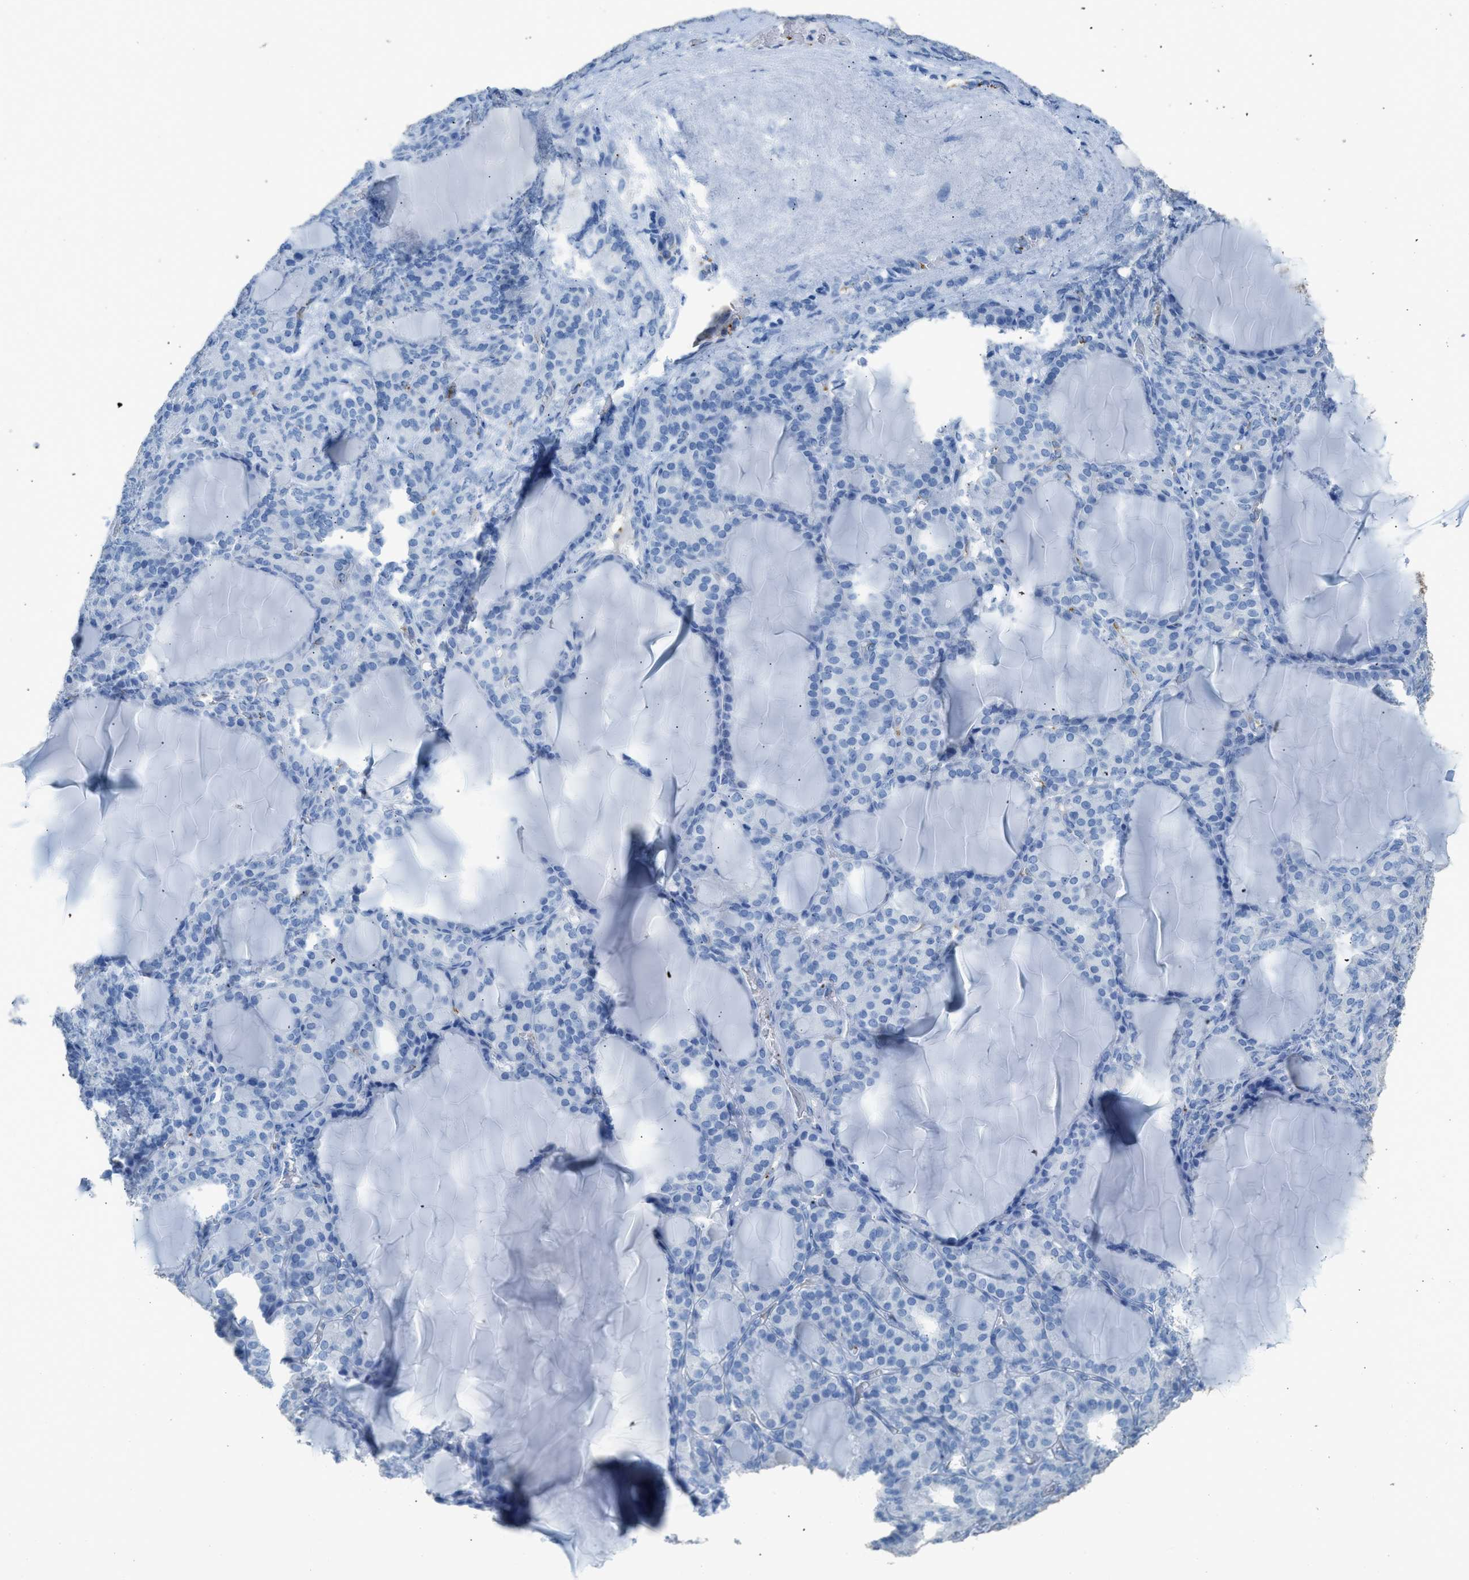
{"staining": {"intensity": "negative", "quantity": "none", "location": "none"}, "tissue": "thyroid gland", "cell_type": "Glandular cells", "image_type": "normal", "snomed": [{"axis": "morphology", "description": "Normal tissue, NOS"}, {"axis": "topography", "description": "Thyroid gland"}], "caption": "This is an immunohistochemistry micrograph of normal human thyroid gland. There is no positivity in glandular cells.", "gene": "FAIM2", "patient": {"sex": "female", "age": 28}}